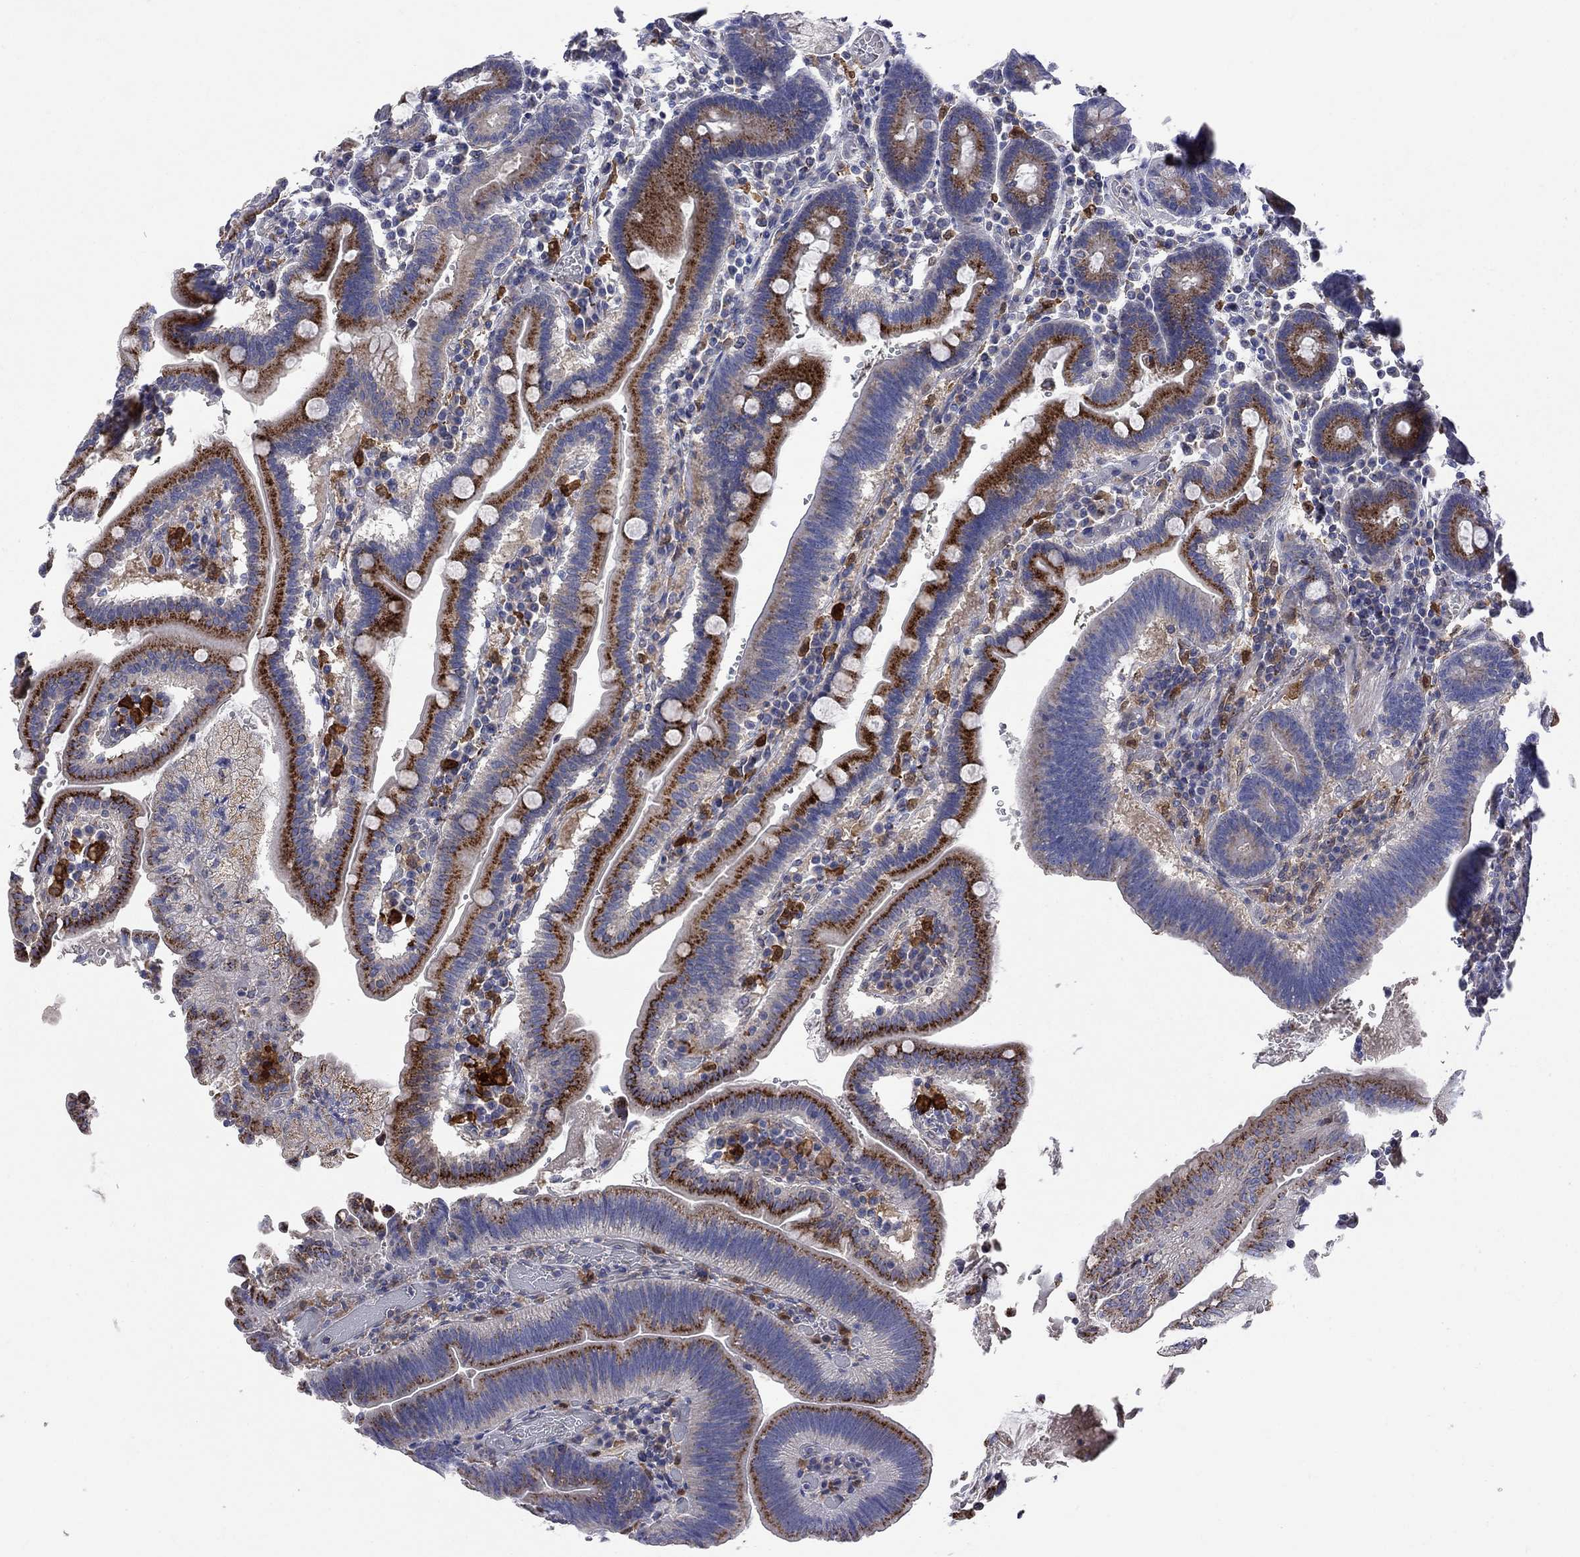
{"staining": {"intensity": "strong", "quantity": ">75%", "location": "cytoplasmic/membranous"}, "tissue": "duodenum", "cell_type": "Glandular cells", "image_type": "normal", "snomed": [{"axis": "morphology", "description": "Normal tissue, NOS"}, {"axis": "topography", "description": "Duodenum"}], "caption": "IHC (DAB) staining of normal duodenum shows strong cytoplasmic/membranous protein expression in about >75% of glandular cells.", "gene": "MTHFR", "patient": {"sex": "female", "age": 62}}